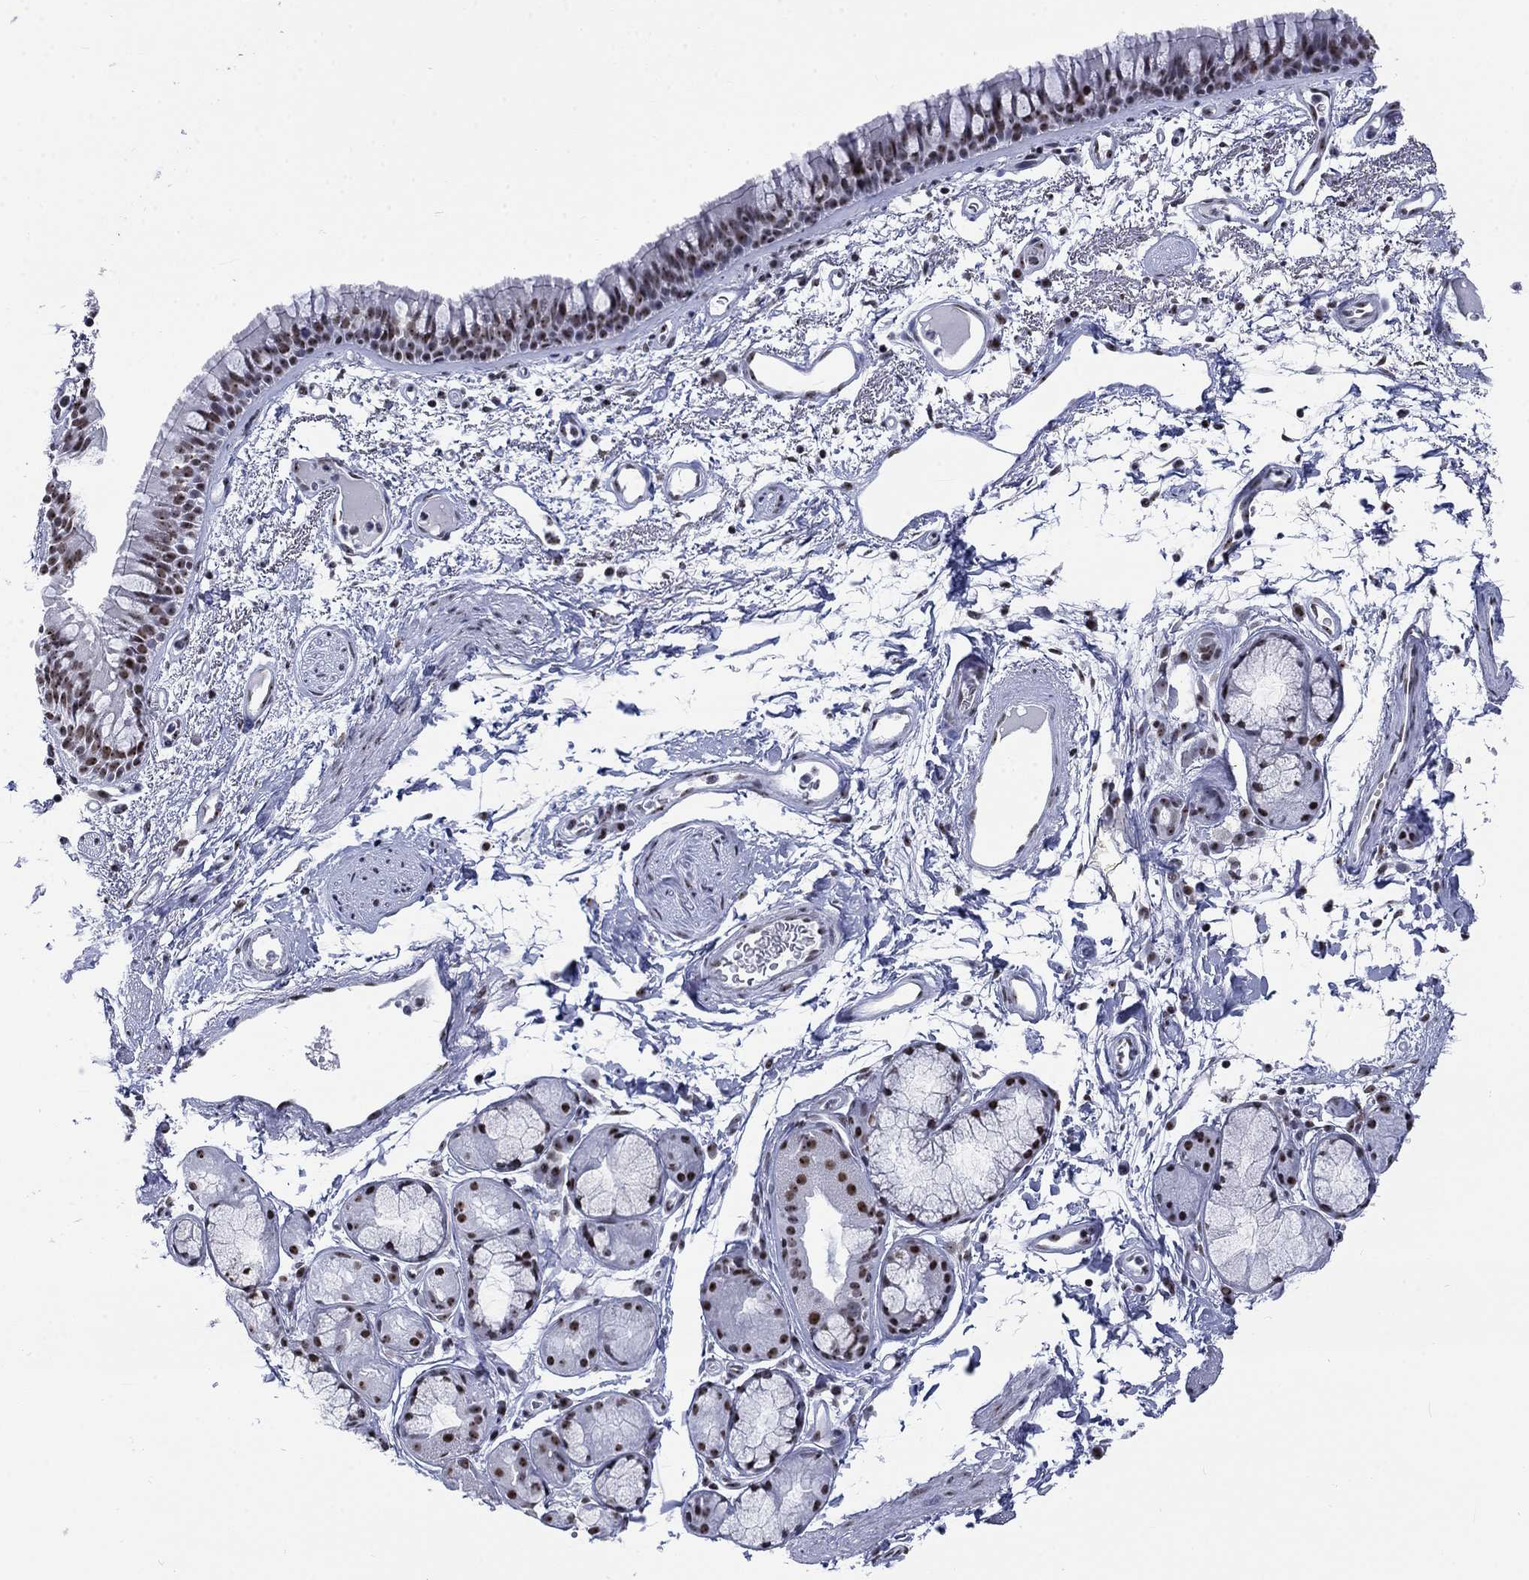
{"staining": {"intensity": "moderate", "quantity": "<25%", "location": "nuclear"}, "tissue": "bronchus", "cell_type": "Respiratory epithelial cells", "image_type": "normal", "snomed": [{"axis": "morphology", "description": "Normal tissue, NOS"}, {"axis": "topography", "description": "Cartilage tissue"}, {"axis": "topography", "description": "Bronchus"}], "caption": "Bronchus stained with IHC reveals moderate nuclear staining in approximately <25% of respiratory epithelial cells. The protein is stained brown, and the nuclei are stained in blue (DAB (3,3'-diaminobenzidine) IHC with brightfield microscopy, high magnification).", "gene": "CSRNP3", "patient": {"sex": "male", "age": 66}}